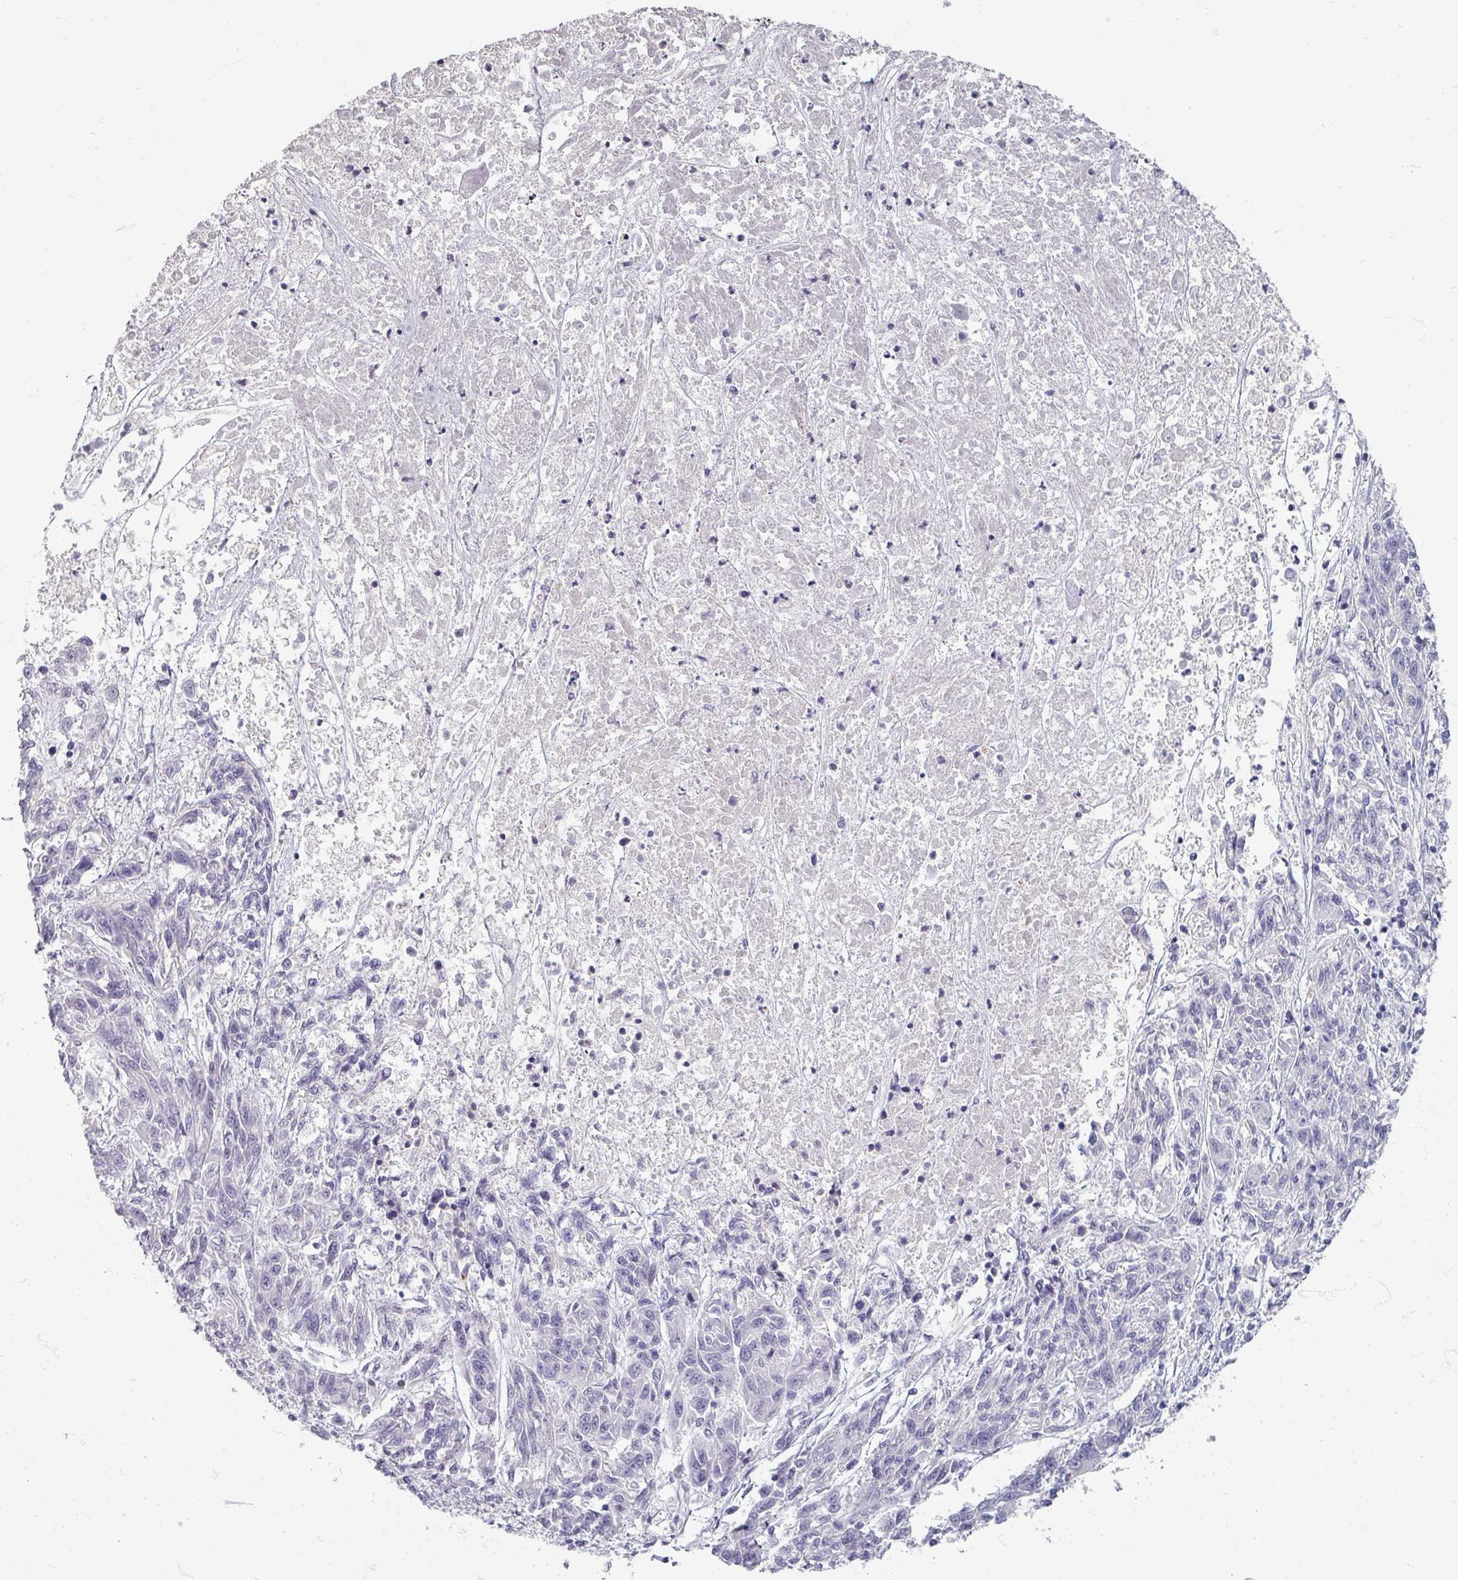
{"staining": {"intensity": "negative", "quantity": "none", "location": "none"}, "tissue": "melanoma", "cell_type": "Tumor cells", "image_type": "cancer", "snomed": [{"axis": "morphology", "description": "Malignant melanoma, NOS"}, {"axis": "topography", "description": "Skin"}], "caption": "This is an immunohistochemistry image of melanoma. There is no positivity in tumor cells.", "gene": "ZNF878", "patient": {"sex": "male", "age": 53}}